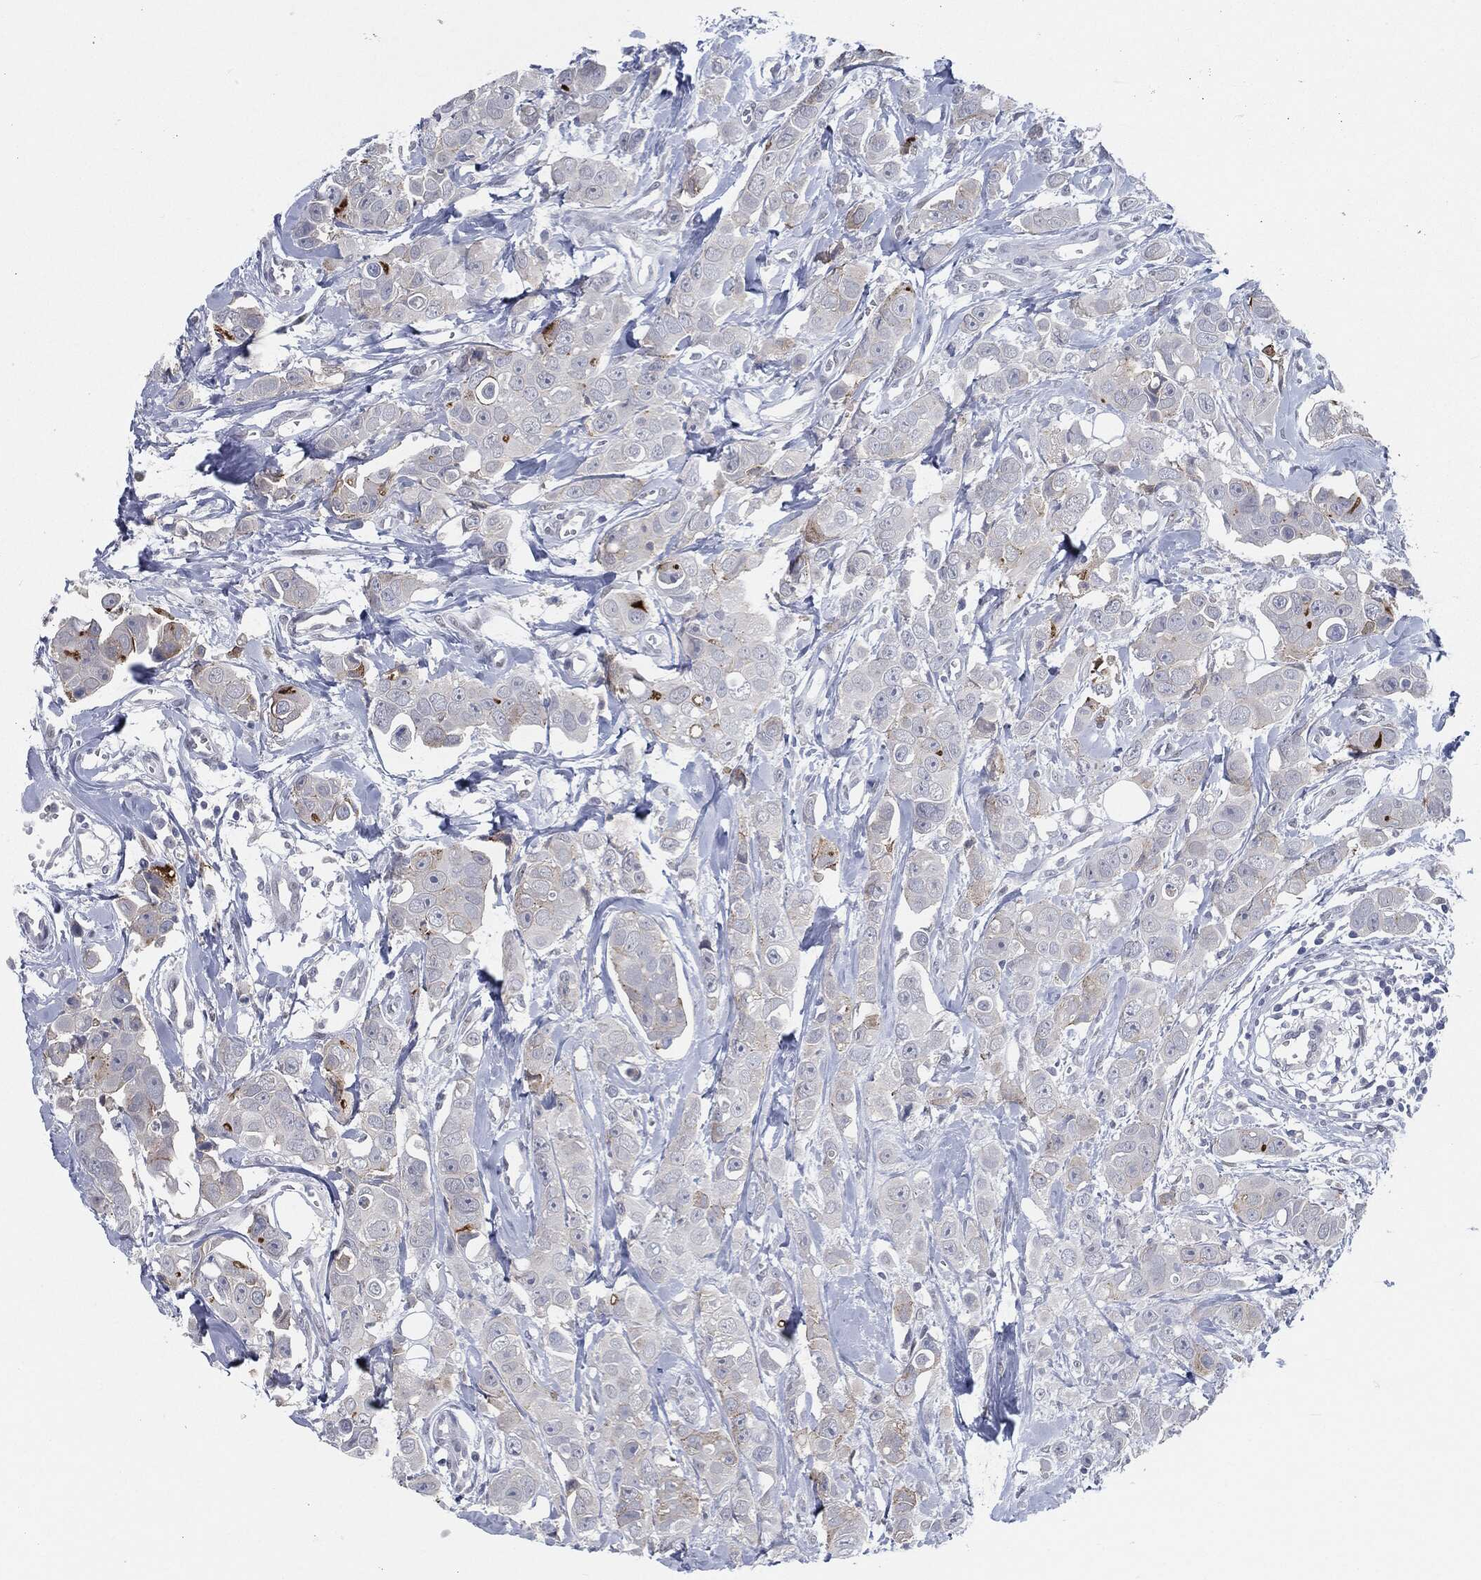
{"staining": {"intensity": "negative", "quantity": "none", "location": "none"}, "tissue": "breast cancer", "cell_type": "Tumor cells", "image_type": "cancer", "snomed": [{"axis": "morphology", "description": "Duct carcinoma"}, {"axis": "topography", "description": "Breast"}], "caption": "The immunohistochemistry photomicrograph has no significant staining in tumor cells of breast cancer tissue.", "gene": "PROM1", "patient": {"sex": "female", "age": 35}}